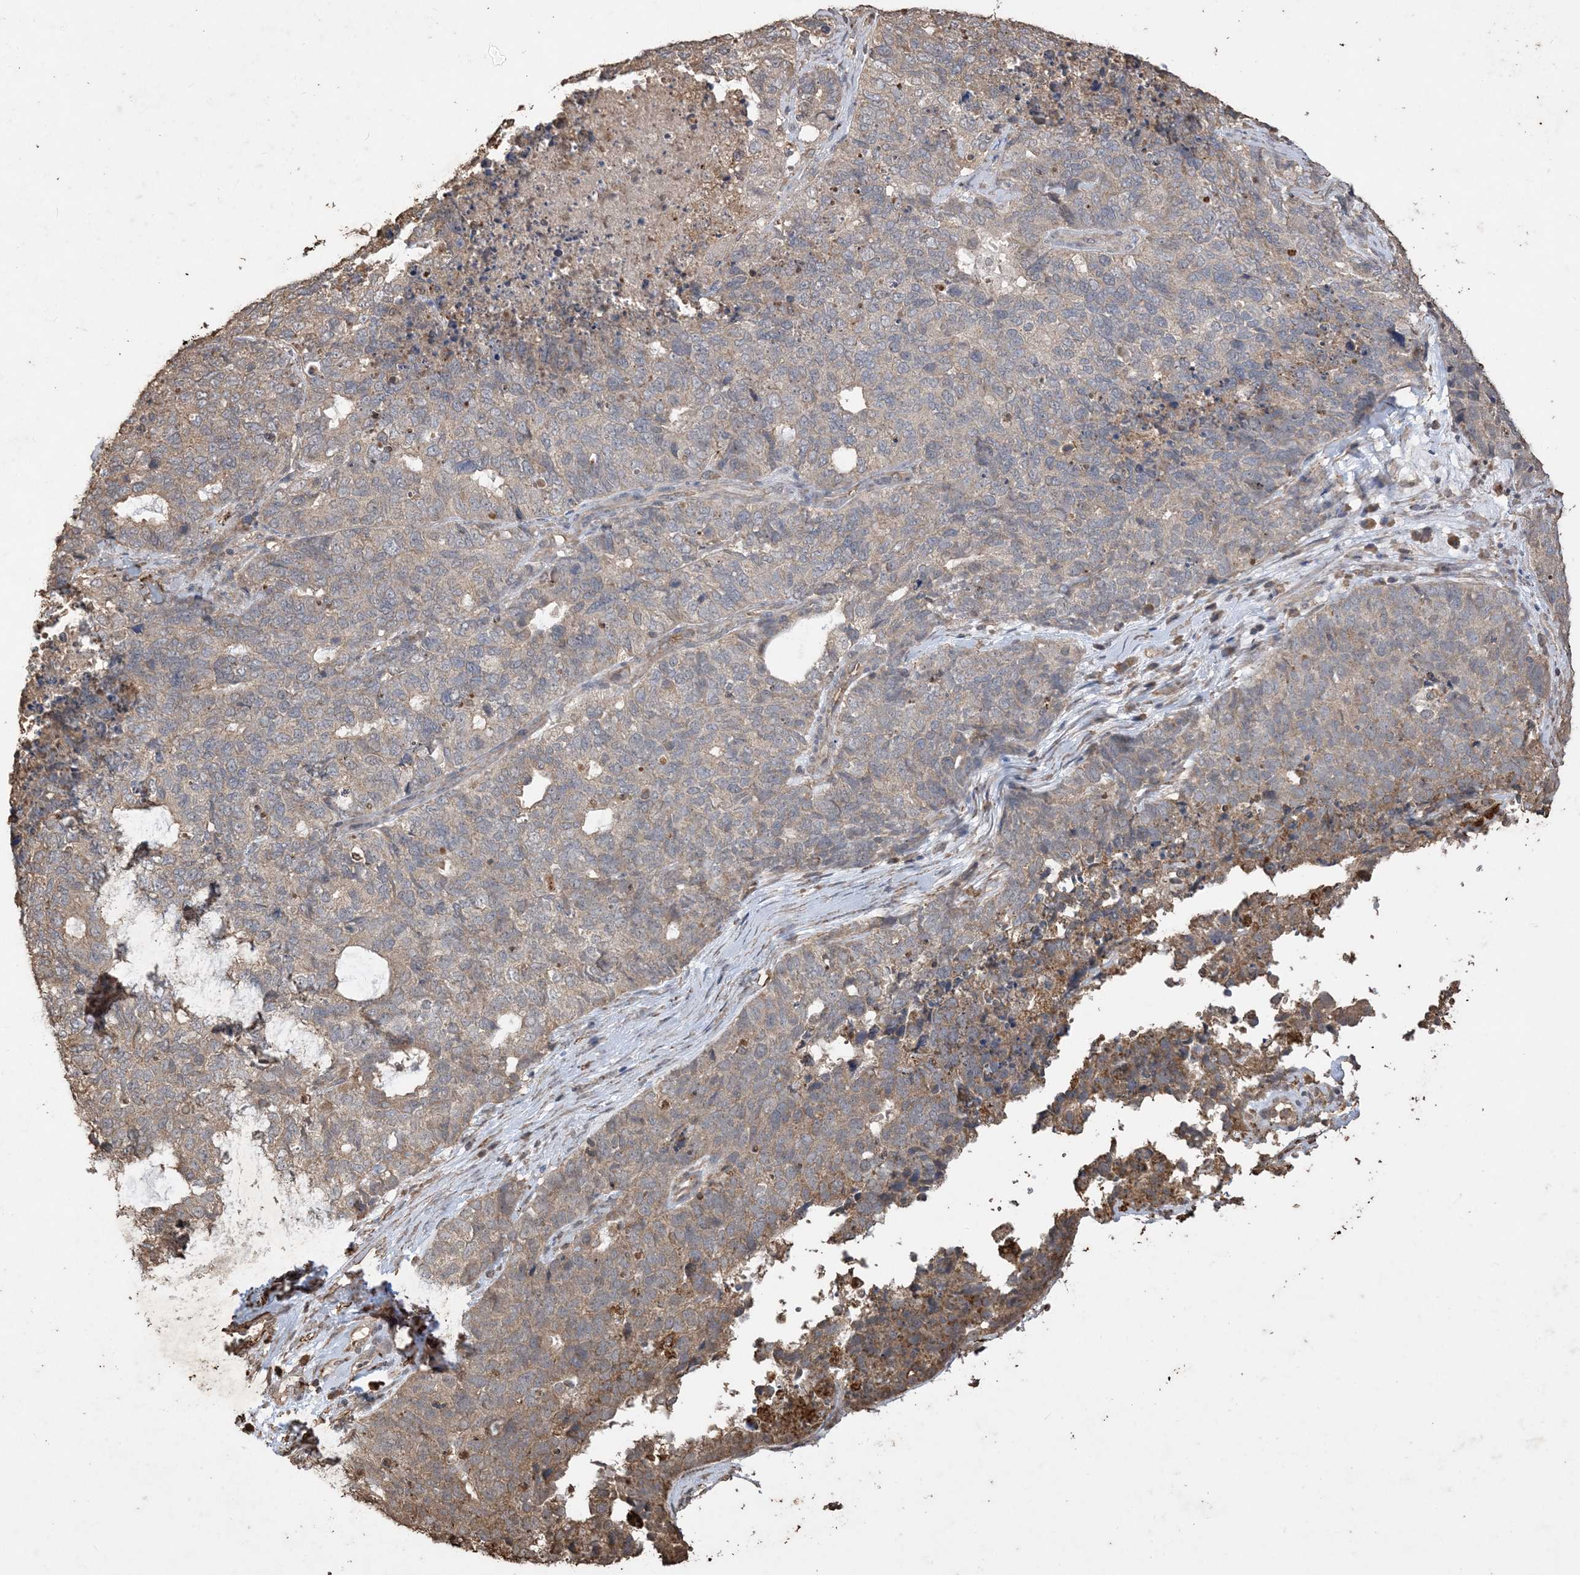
{"staining": {"intensity": "weak", "quantity": "<25%", "location": "cytoplasmic/membranous"}, "tissue": "cervical cancer", "cell_type": "Tumor cells", "image_type": "cancer", "snomed": [{"axis": "morphology", "description": "Squamous cell carcinoma, NOS"}, {"axis": "topography", "description": "Cervix"}], "caption": "The immunohistochemistry (IHC) histopathology image has no significant positivity in tumor cells of squamous cell carcinoma (cervical) tissue.", "gene": "HPS4", "patient": {"sex": "female", "age": 63}}